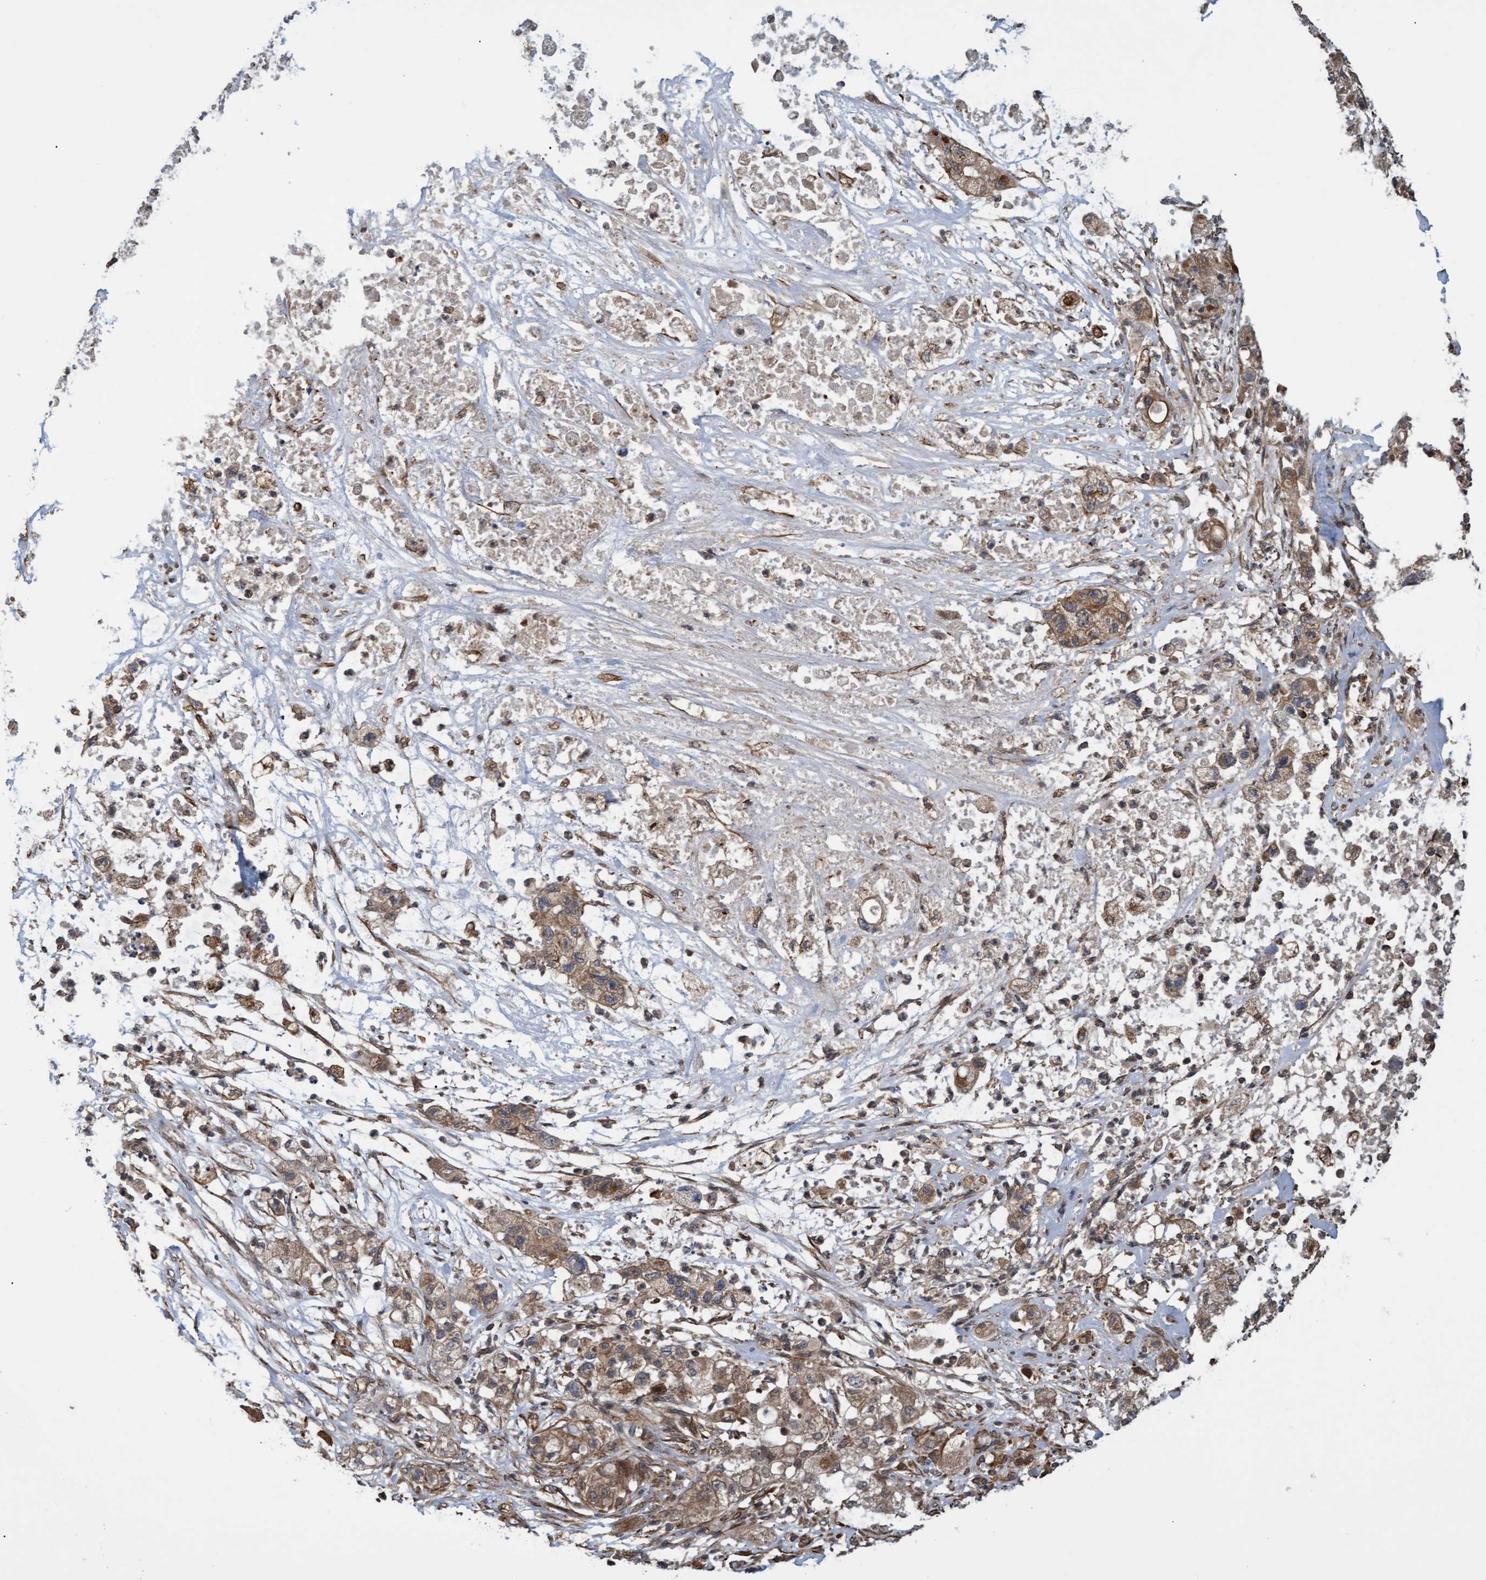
{"staining": {"intensity": "moderate", "quantity": ">75%", "location": "cytoplasmic/membranous"}, "tissue": "pancreatic cancer", "cell_type": "Tumor cells", "image_type": "cancer", "snomed": [{"axis": "morphology", "description": "Adenocarcinoma, NOS"}, {"axis": "topography", "description": "Pancreas"}], "caption": "An IHC image of neoplastic tissue is shown. Protein staining in brown labels moderate cytoplasmic/membranous positivity in pancreatic cancer within tumor cells.", "gene": "TNFRSF10B", "patient": {"sex": "female", "age": 78}}